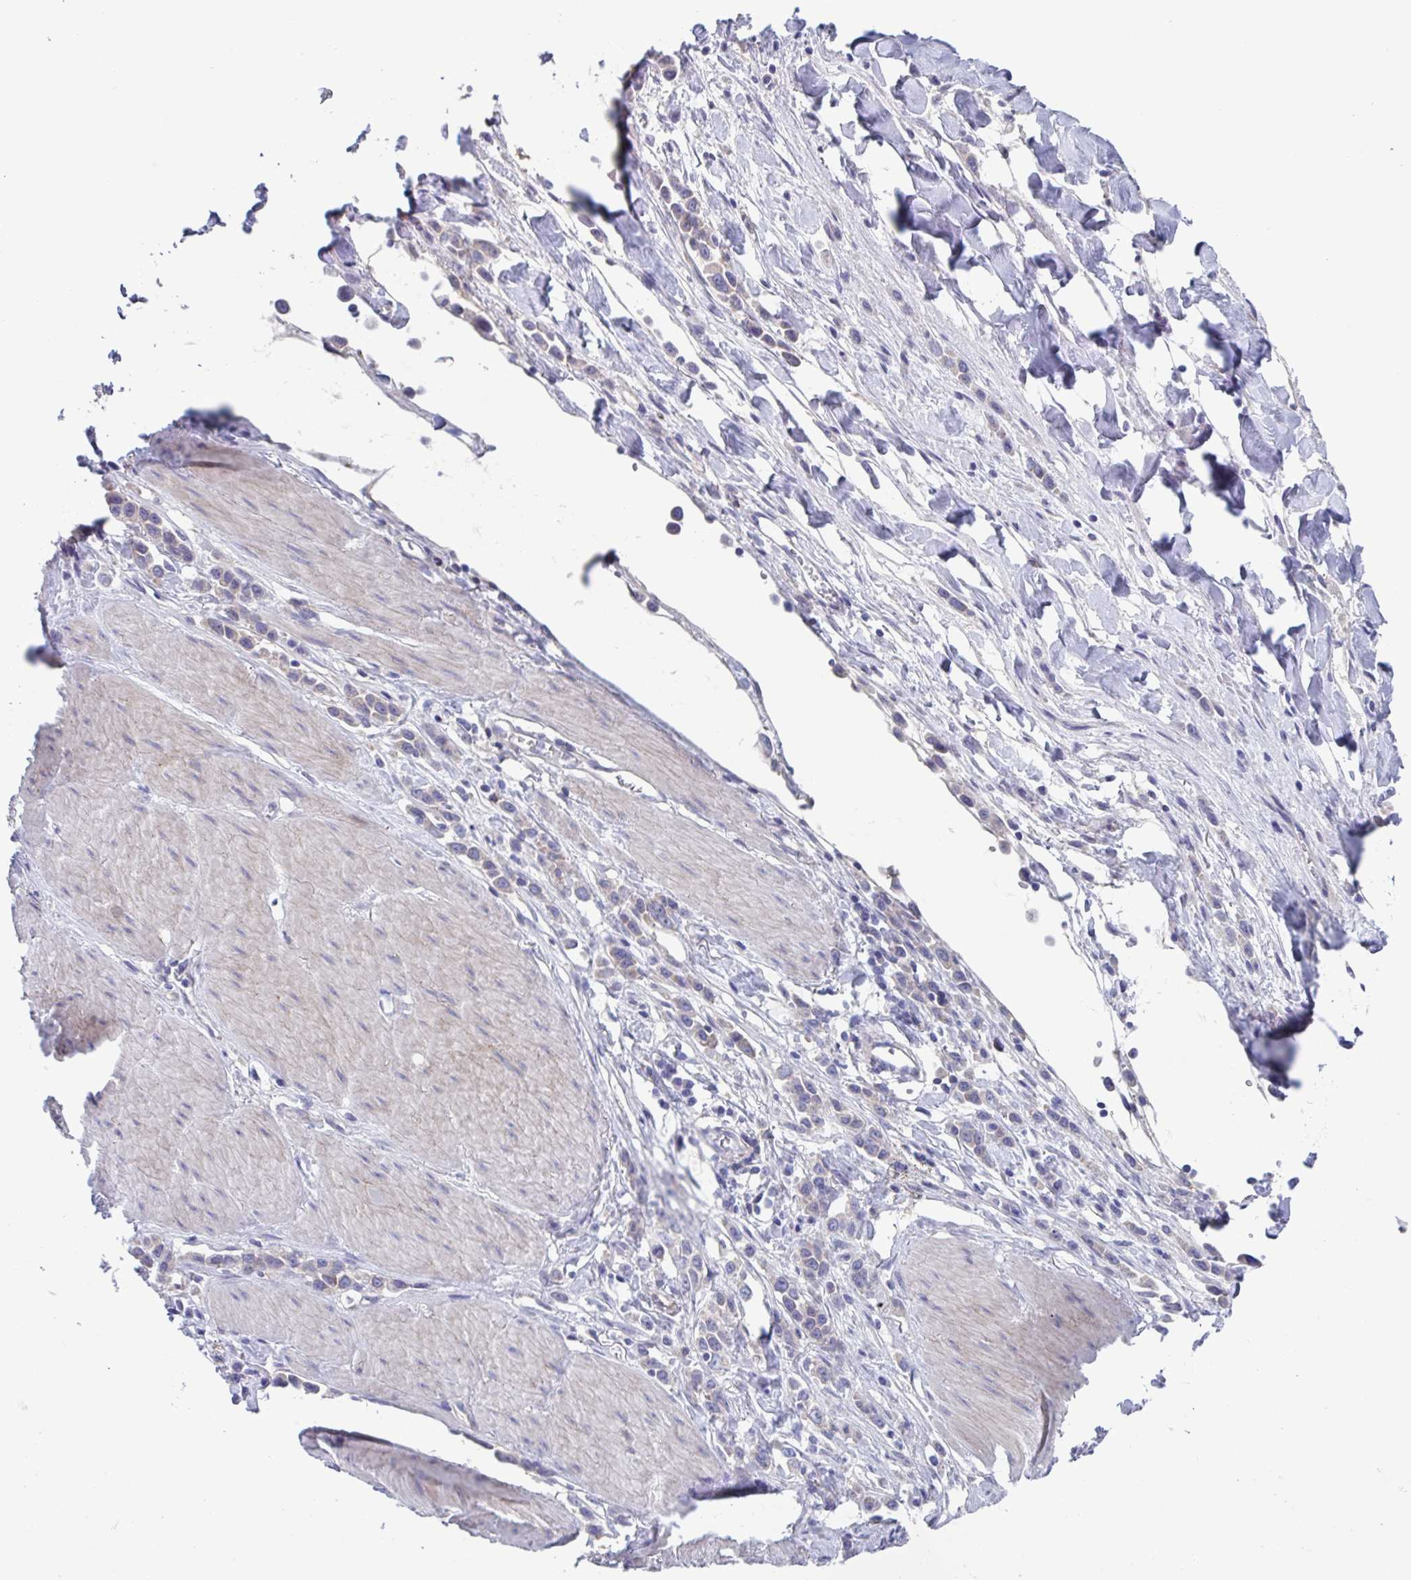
{"staining": {"intensity": "negative", "quantity": "none", "location": "none"}, "tissue": "stomach cancer", "cell_type": "Tumor cells", "image_type": "cancer", "snomed": [{"axis": "morphology", "description": "Adenocarcinoma, NOS"}, {"axis": "topography", "description": "Stomach"}], "caption": "Immunohistochemistry (IHC) of stomach cancer (adenocarcinoma) reveals no positivity in tumor cells.", "gene": "LPIN3", "patient": {"sex": "male", "age": 47}}